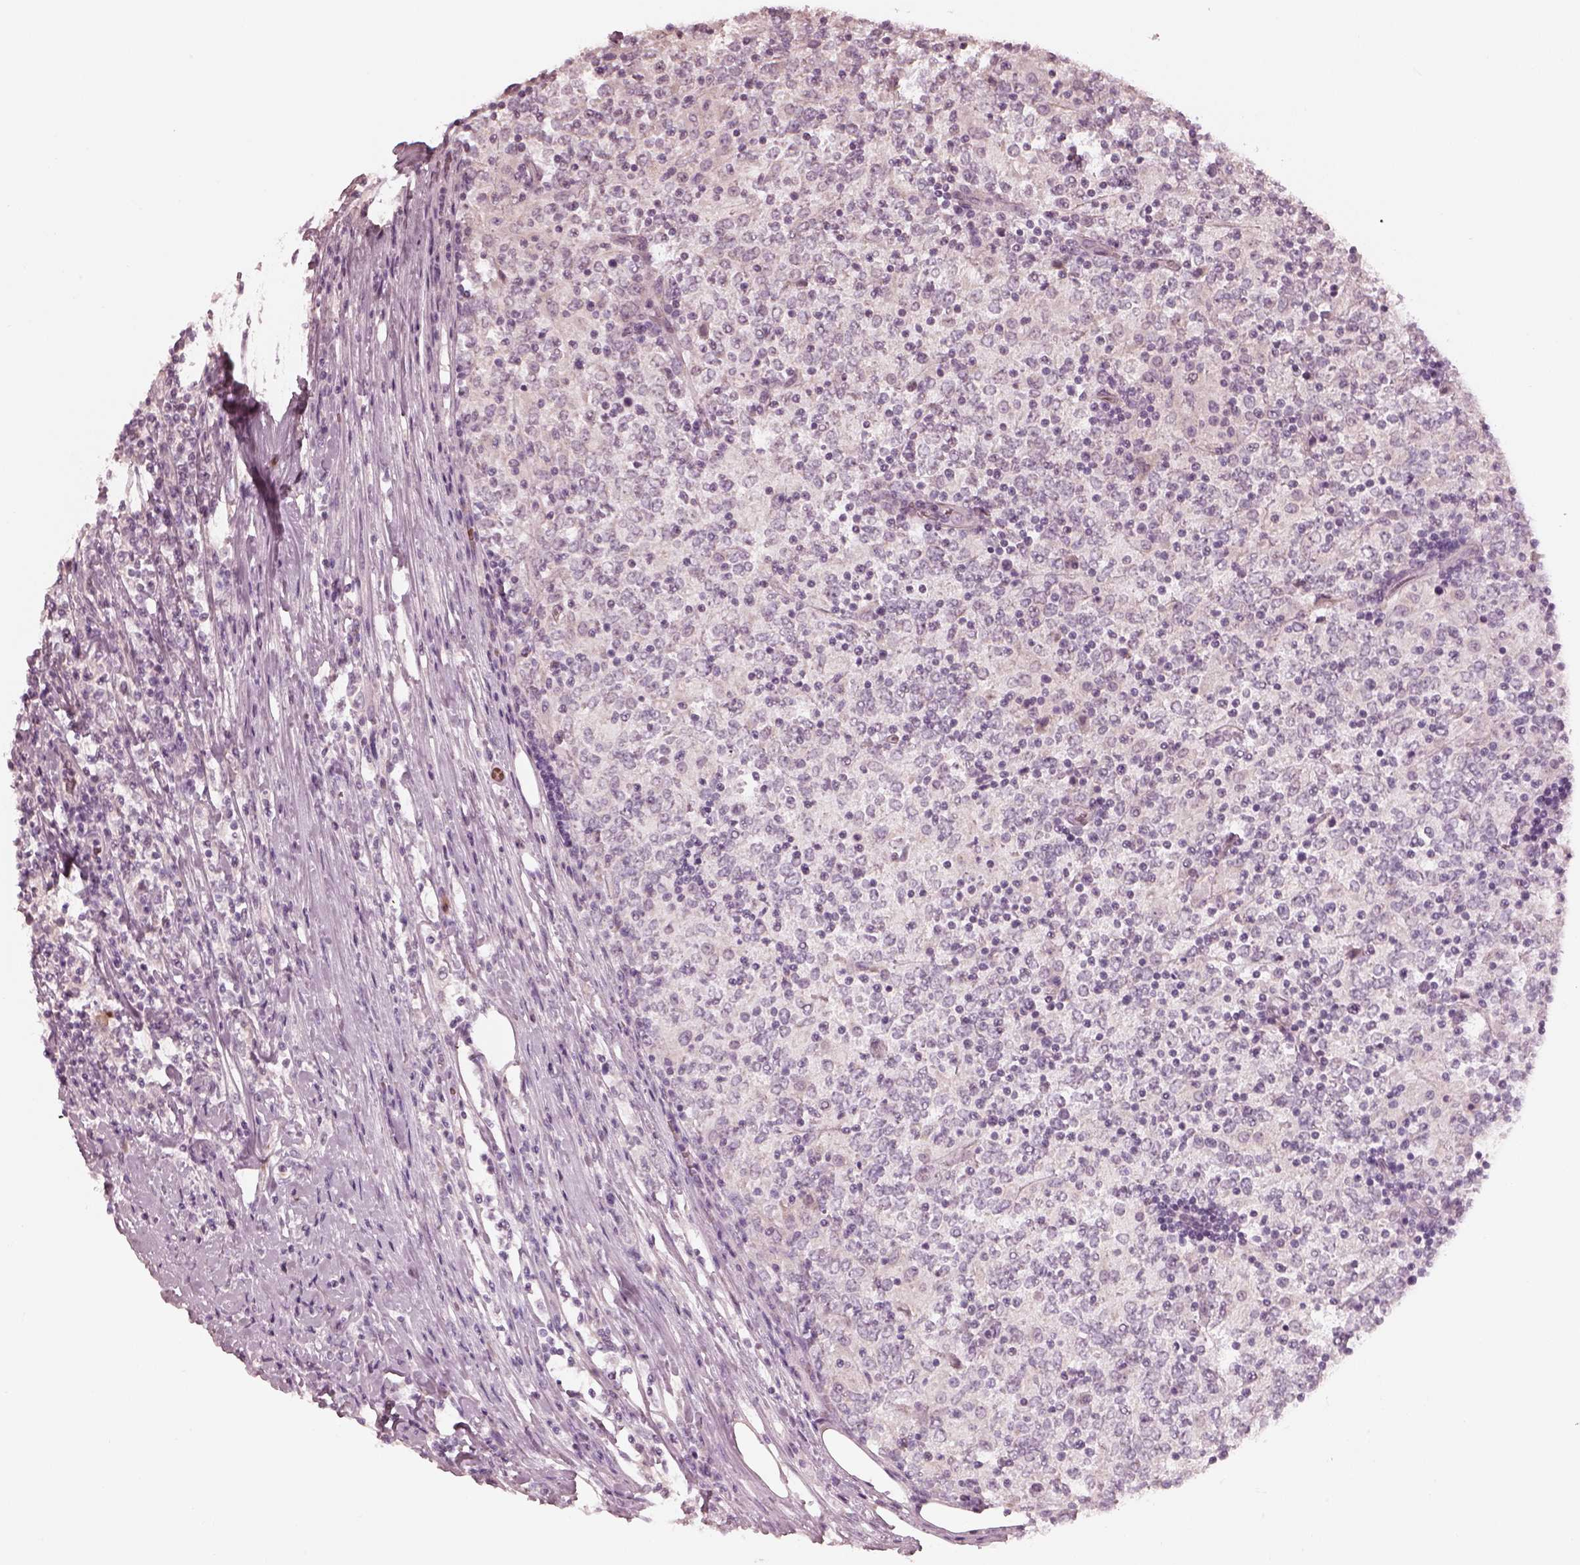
{"staining": {"intensity": "negative", "quantity": "none", "location": "none"}, "tissue": "lymphoma", "cell_type": "Tumor cells", "image_type": "cancer", "snomed": [{"axis": "morphology", "description": "Malignant lymphoma, non-Hodgkin's type, High grade"}, {"axis": "topography", "description": "Lymph node"}], "caption": "Immunohistochemical staining of human lymphoma reveals no significant positivity in tumor cells.", "gene": "ANKLE1", "patient": {"sex": "female", "age": 84}}